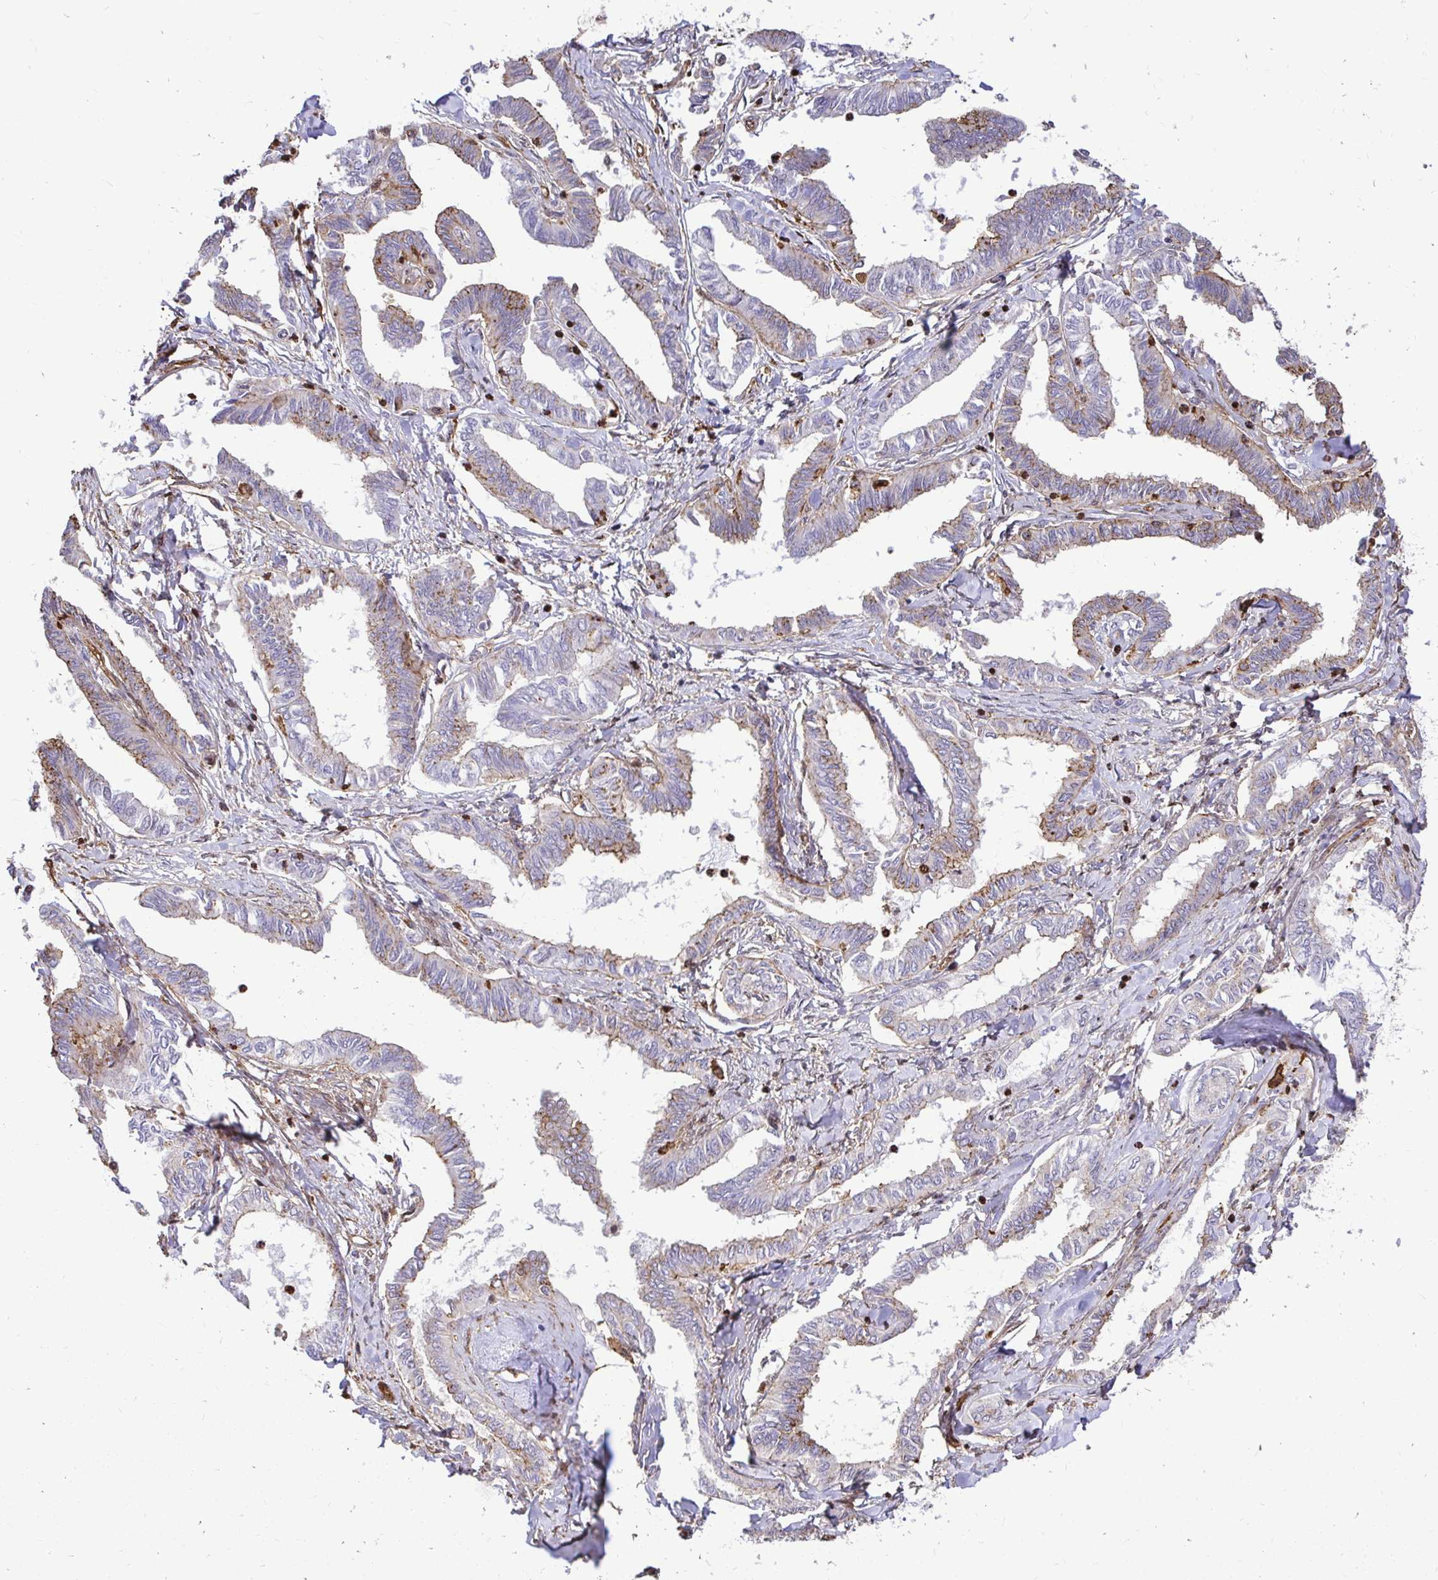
{"staining": {"intensity": "weak", "quantity": "25%-75%", "location": "cytoplasmic/membranous"}, "tissue": "ovarian cancer", "cell_type": "Tumor cells", "image_type": "cancer", "snomed": [{"axis": "morphology", "description": "Carcinoma, endometroid"}, {"axis": "topography", "description": "Ovary"}], "caption": "Immunohistochemistry (IHC) histopathology image of neoplastic tissue: endometroid carcinoma (ovarian) stained using IHC shows low levels of weak protein expression localized specifically in the cytoplasmic/membranous of tumor cells, appearing as a cytoplasmic/membranous brown color.", "gene": "GSN", "patient": {"sex": "female", "age": 70}}